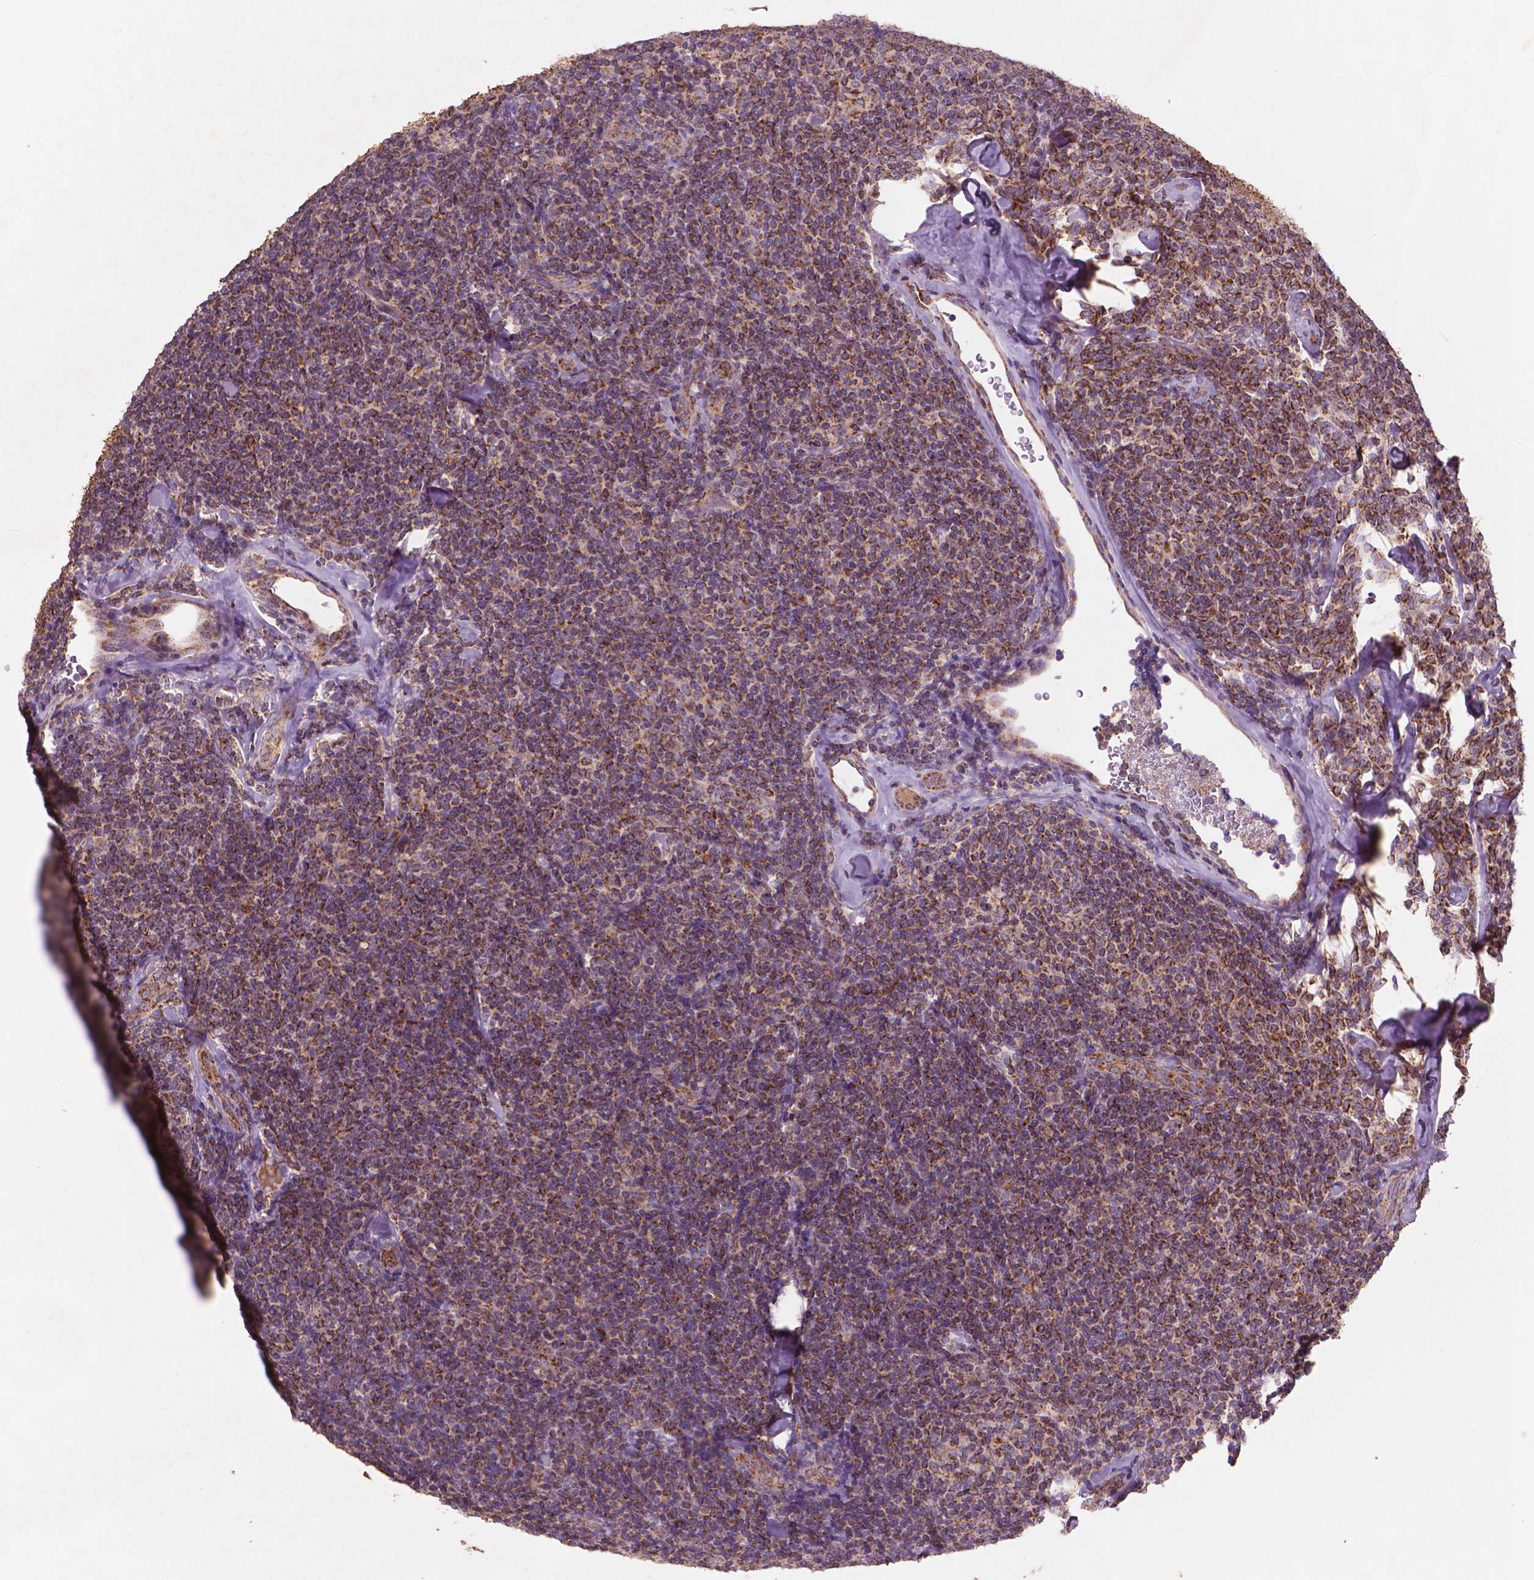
{"staining": {"intensity": "strong", "quantity": "25%-75%", "location": "cytoplasmic/membranous"}, "tissue": "lymphoma", "cell_type": "Tumor cells", "image_type": "cancer", "snomed": [{"axis": "morphology", "description": "Malignant lymphoma, non-Hodgkin's type, Low grade"}, {"axis": "topography", "description": "Lymph node"}], "caption": "Protein staining by IHC shows strong cytoplasmic/membranous expression in approximately 25%-75% of tumor cells in lymphoma.", "gene": "NLRX1", "patient": {"sex": "female", "age": 56}}